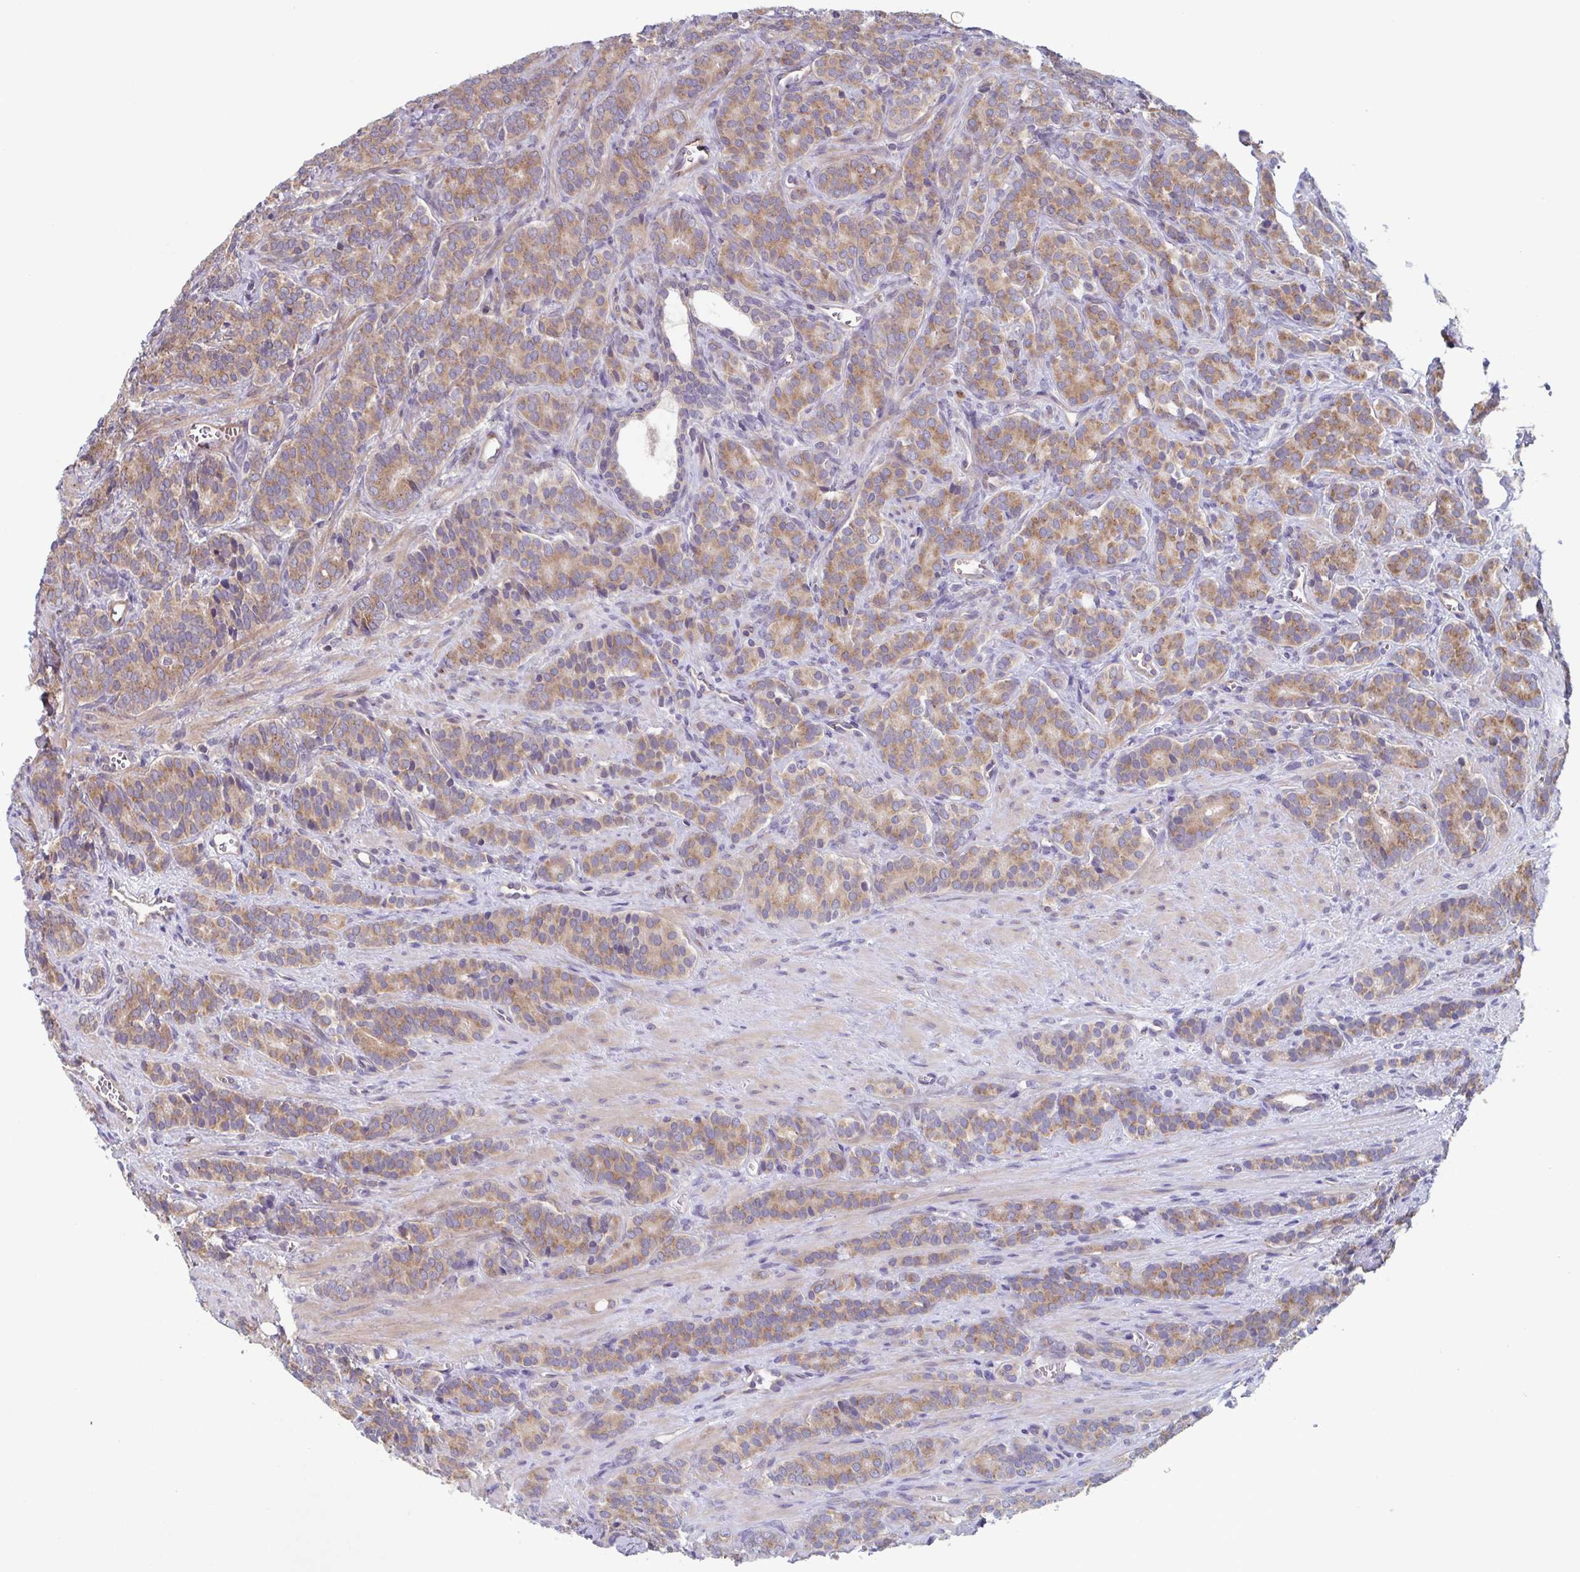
{"staining": {"intensity": "moderate", "quantity": "25%-75%", "location": "cytoplasmic/membranous"}, "tissue": "prostate cancer", "cell_type": "Tumor cells", "image_type": "cancer", "snomed": [{"axis": "morphology", "description": "Adenocarcinoma, High grade"}, {"axis": "topography", "description": "Prostate"}], "caption": "Tumor cells exhibit moderate cytoplasmic/membranous staining in about 25%-75% of cells in high-grade adenocarcinoma (prostate). (IHC, brightfield microscopy, high magnification).", "gene": "COPB1", "patient": {"sex": "male", "age": 84}}